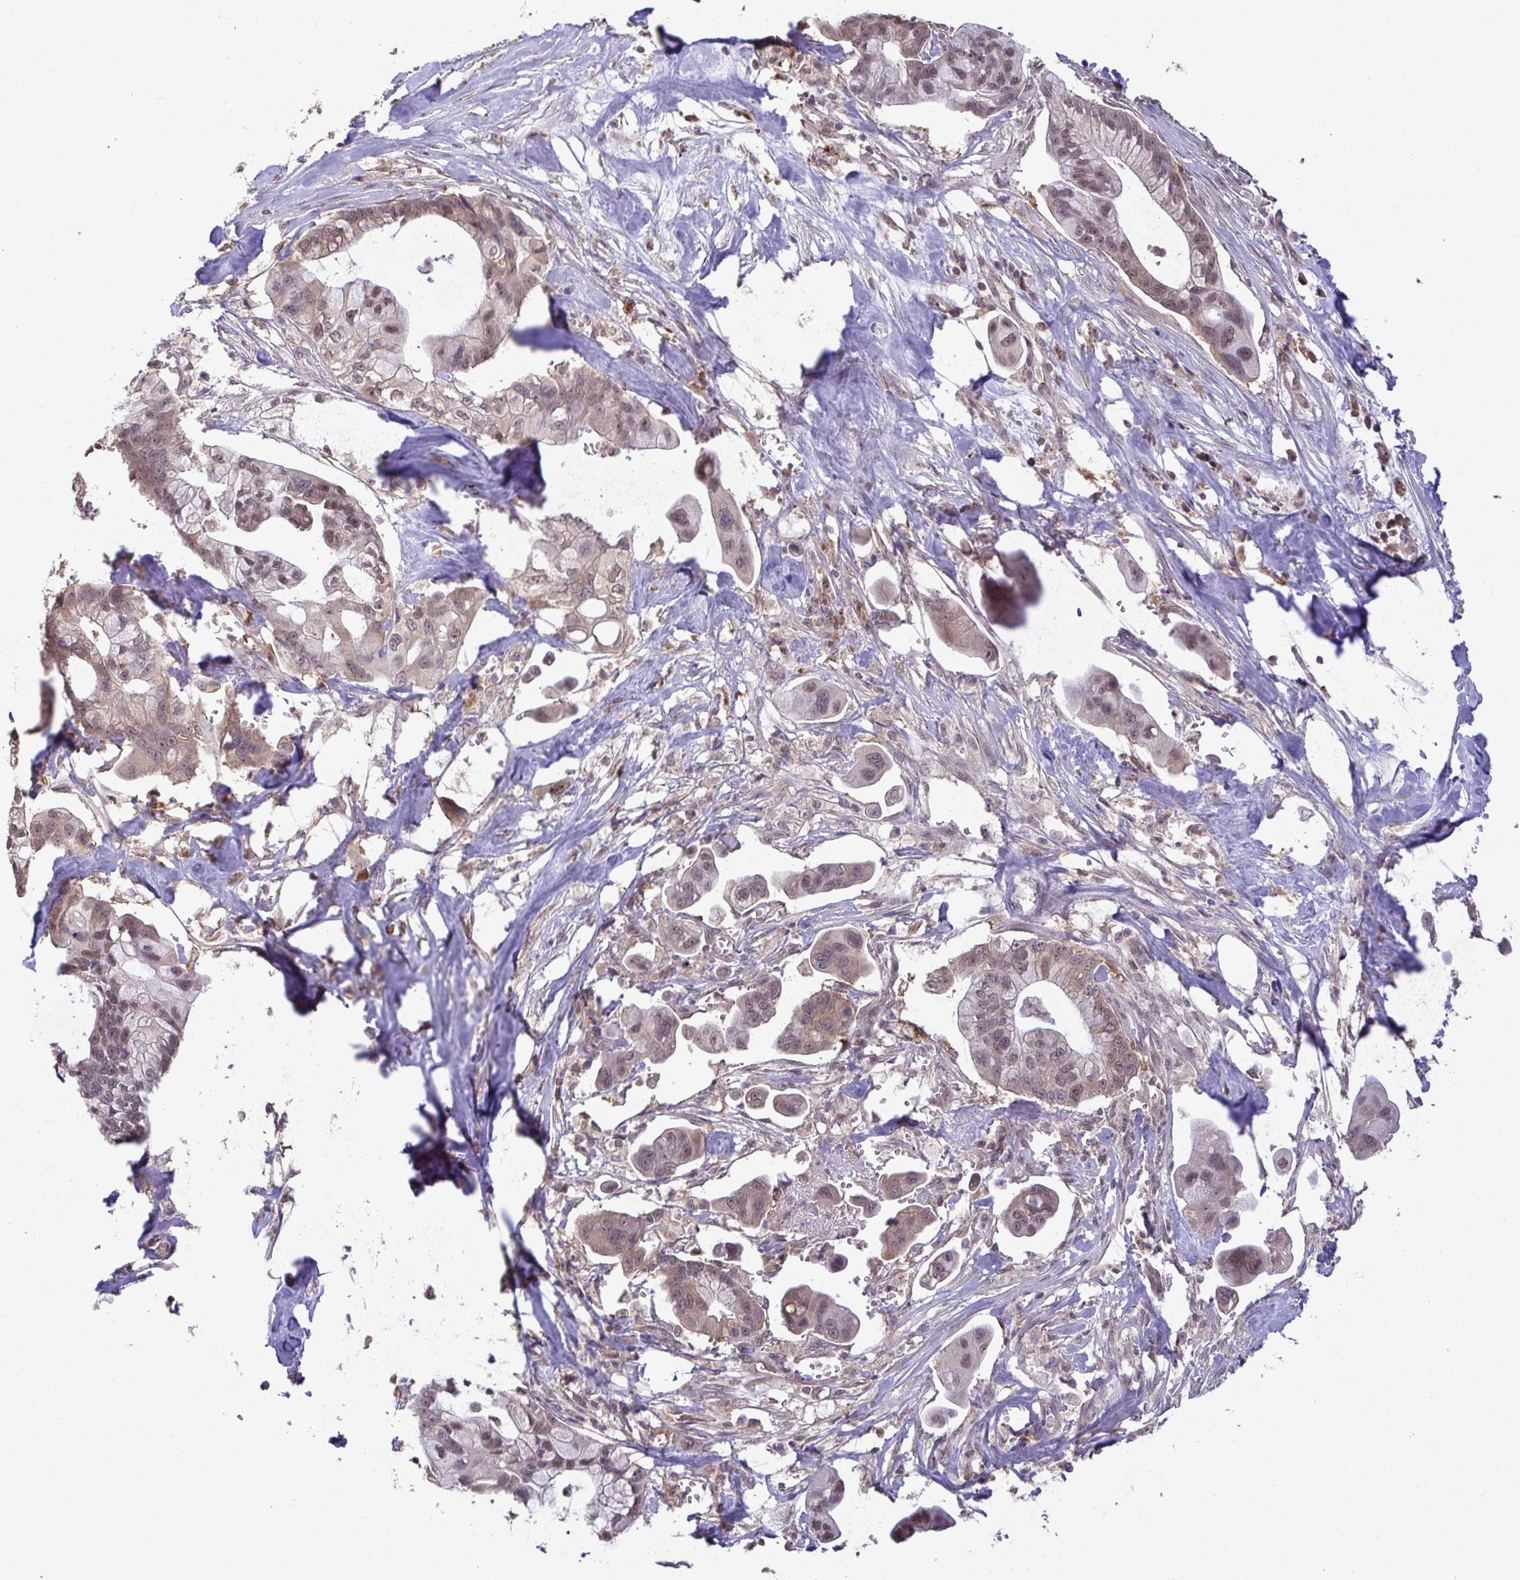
{"staining": {"intensity": "moderate", "quantity": "25%-75%", "location": "cytoplasmic/membranous,nuclear"}, "tissue": "pancreatic cancer", "cell_type": "Tumor cells", "image_type": "cancer", "snomed": [{"axis": "morphology", "description": "Adenocarcinoma, NOS"}, {"axis": "topography", "description": "Pancreas"}], "caption": "Tumor cells demonstrate medium levels of moderate cytoplasmic/membranous and nuclear expression in about 25%-75% of cells in pancreatic adenocarcinoma. Using DAB (brown) and hematoxylin (blue) stains, captured at high magnification using brightfield microscopy.", "gene": "C12orf57", "patient": {"sex": "male", "age": 68}}